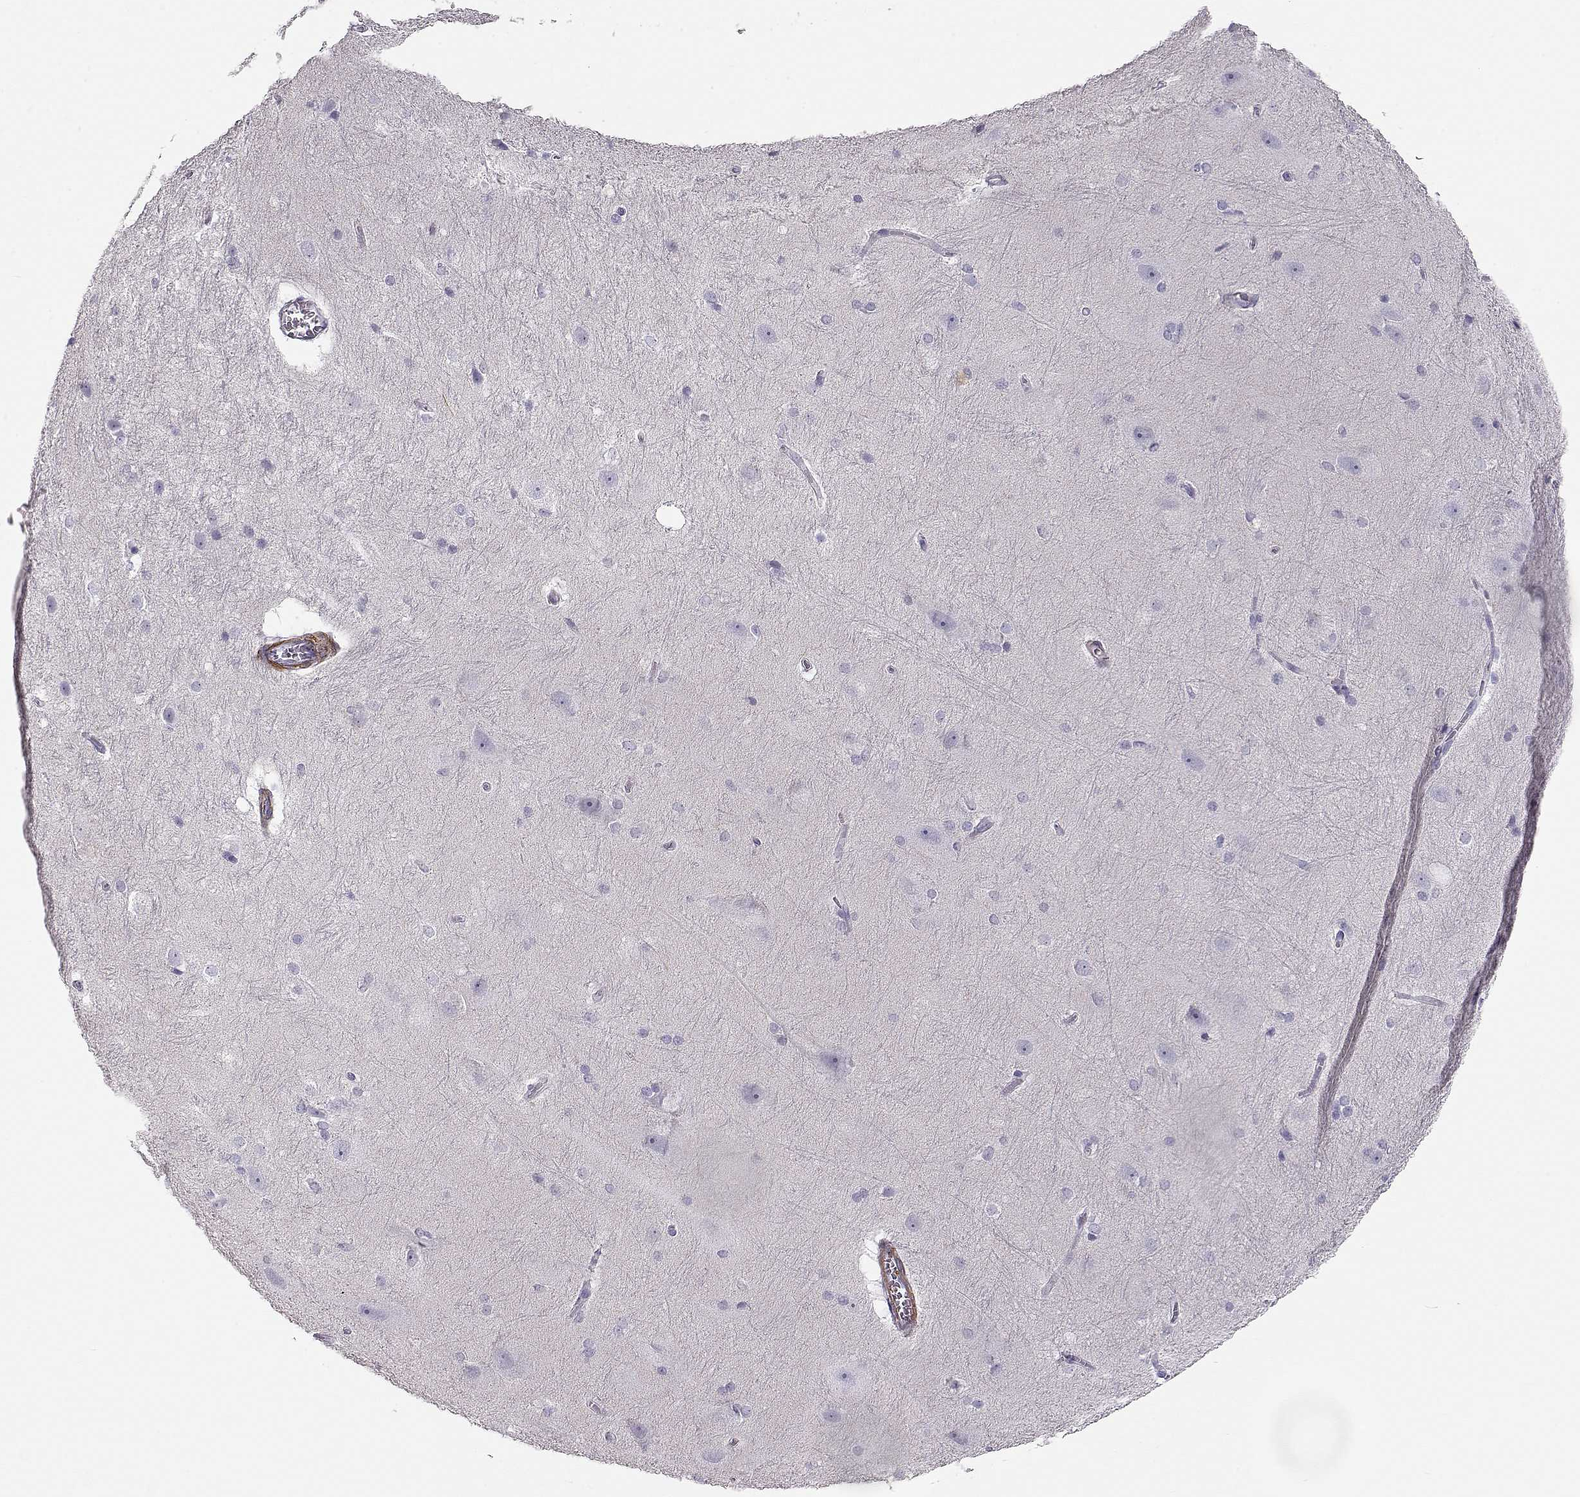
{"staining": {"intensity": "negative", "quantity": "none", "location": "none"}, "tissue": "hippocampus", "cell_type": "Glial cells", "image_type": "normal", "snomed": [{"axis": "morphology", "description": "Normal tissue, NOS"}, {"axis": "topography", "description": "Cerebral cortex"}, {"axis": "topography", "description": "Hippocampus"}], "caption": "High power microscopy micrograph of an immunohistochemistry (IHC) photomicrograph of unremarkable hippocampus, revealing no significant positivity in glial cells. (DAB immunohistochemistry, high magnification).", "gene": "SLITRK3", "patient": {"sex": "female", "age": 19}}